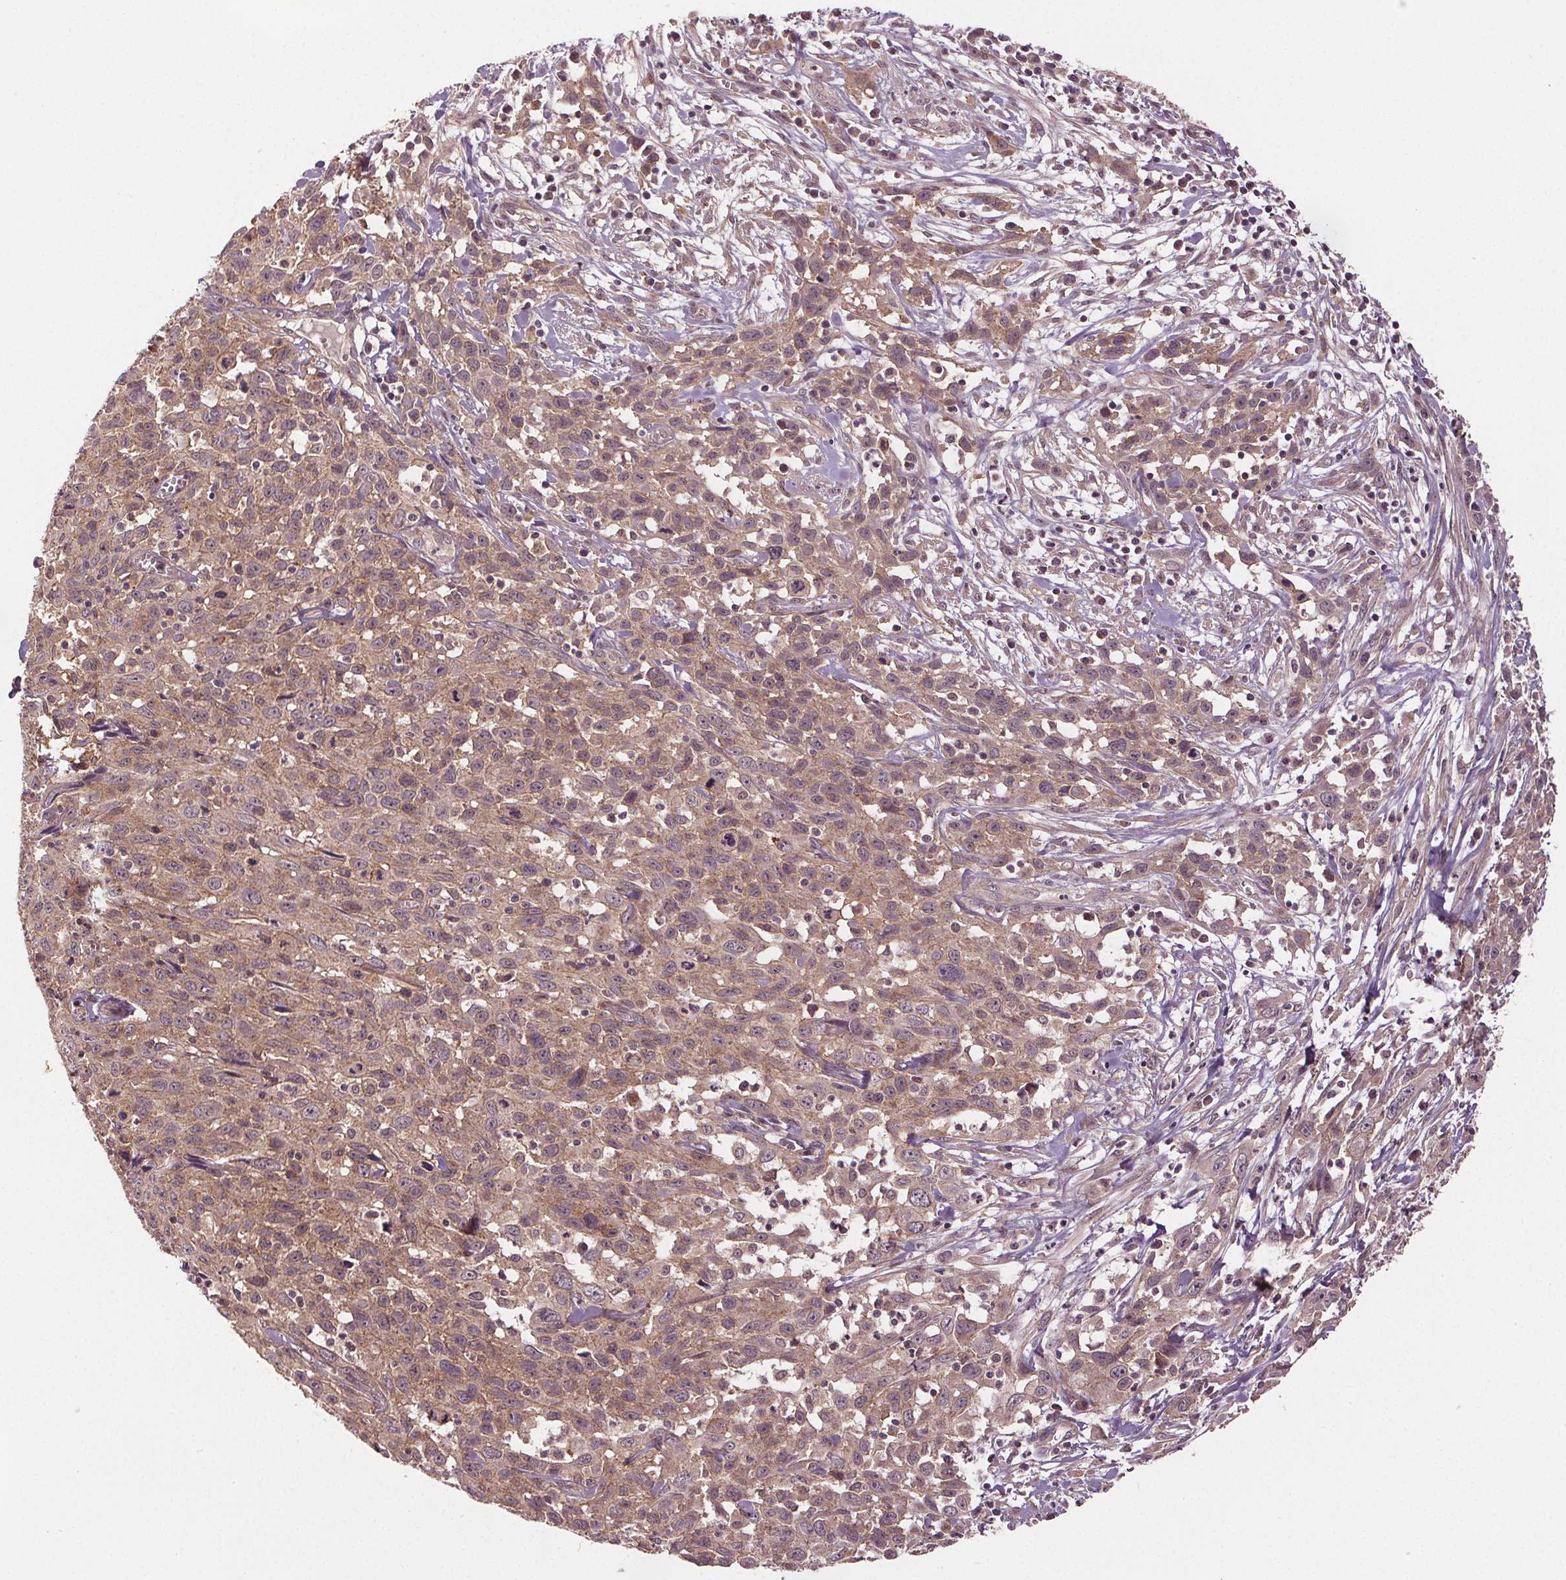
{"staining": {"intensity": "weak", "quantity": ">75%", "location": "cytoplasmic/membranous"}, "tissue": "cervical cancer", "cell_type": "Tumor cells", "image_type": "cancer", "snomed": [{"axis": "morphology", "description": "Squamous cell carcinoma, NOS"}, {"axis": "topography", "description": "Cervix"}], "caption": "Brown immunohistochemical staining in human squamous cell carcinoma (cervical) reveals weak cytoplasmic/membranous staining in about >75% of tumor cells.", "gene": "EPHB3", "patient": {"sex": "female", "age": 38}}